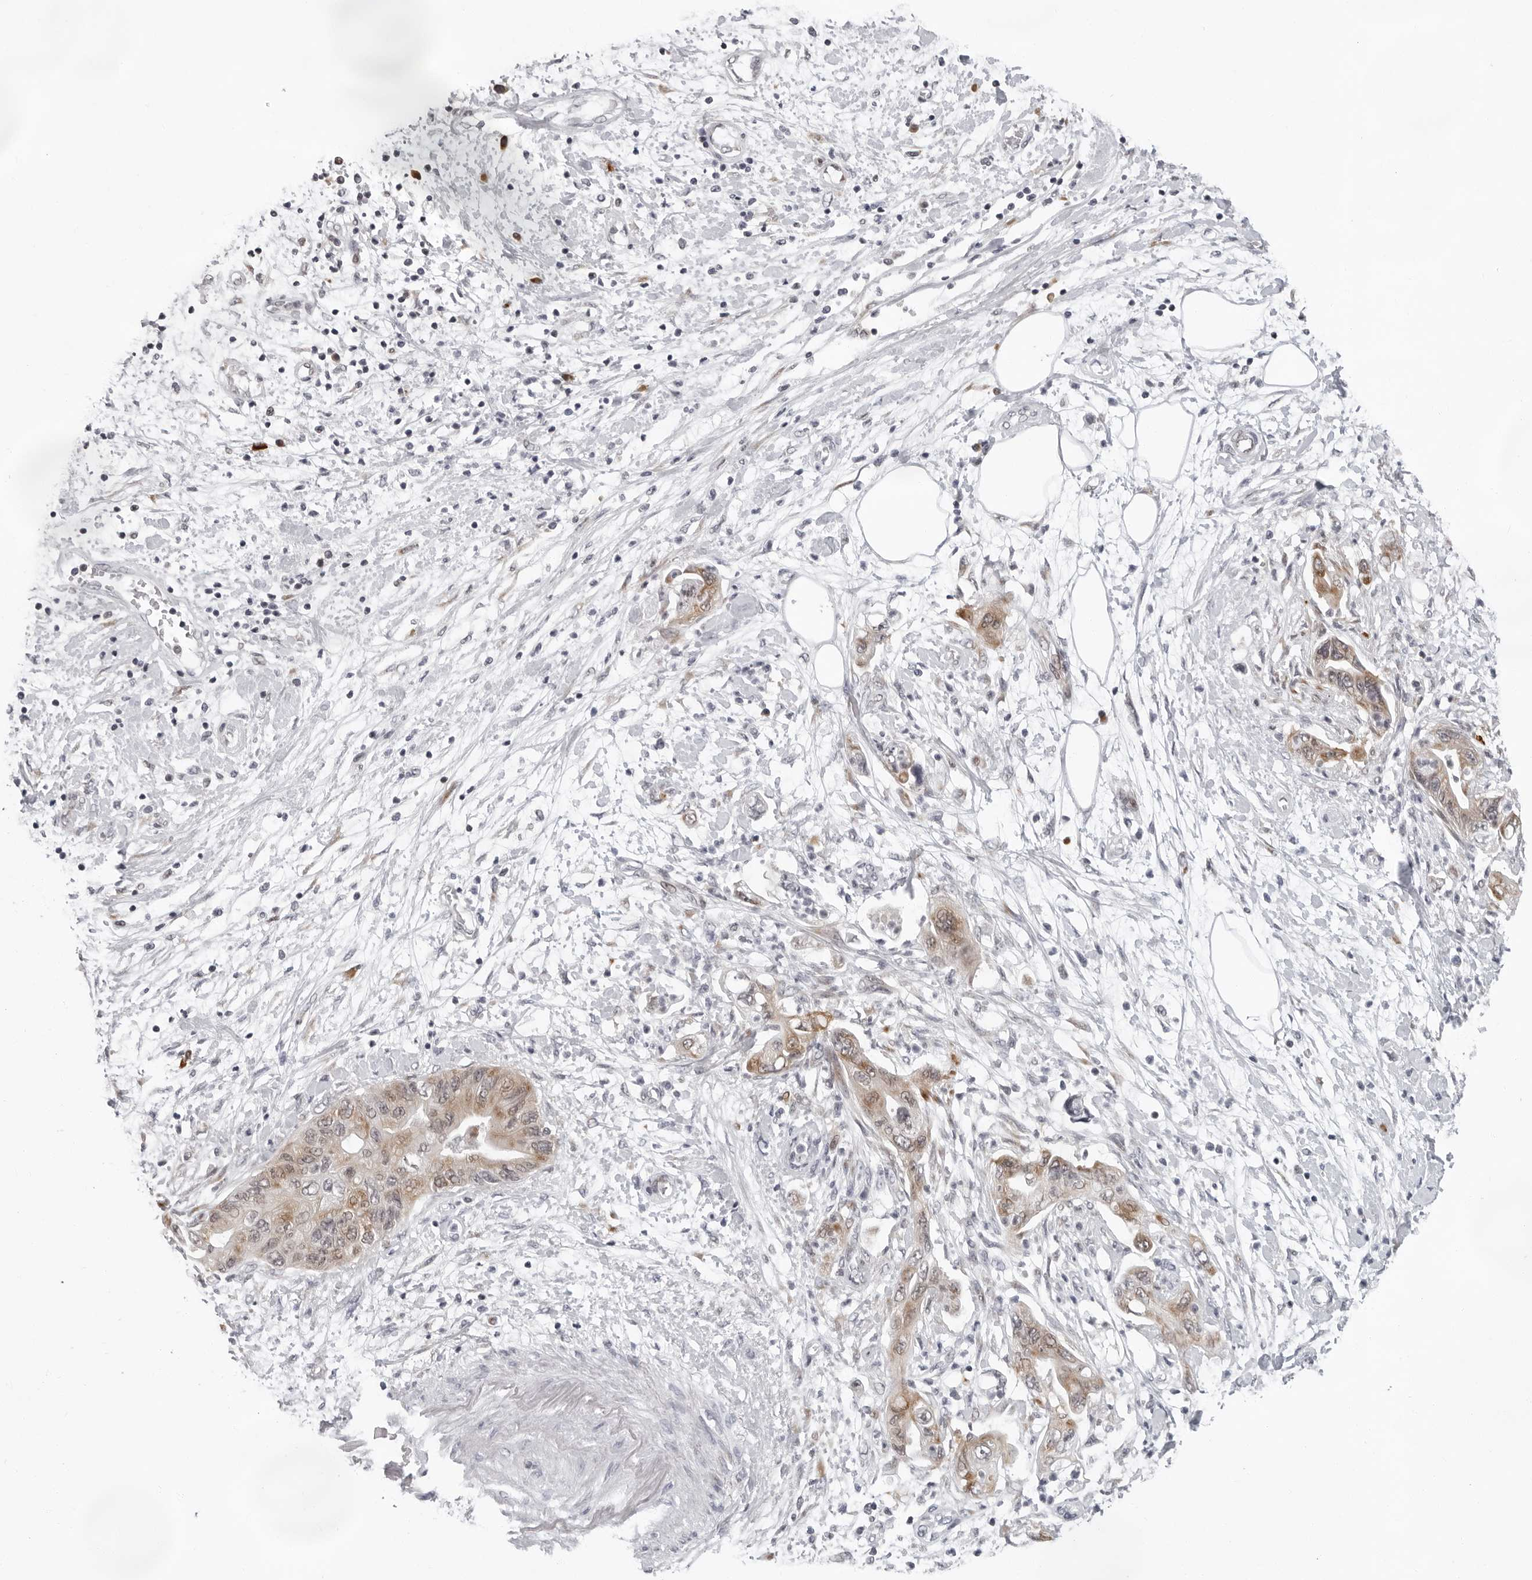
{"staining": {"intensity": "moderate", "quantity": ">75%", "location": "cytoplasmic/membranous"}, "tissue": "pancreatic cancer", "cell_type": "Tumor cells", "image_type": "cancer", "snomed": [{"axis": "morphology", "description": "Adenocarcinoma, NOS"}, {"axis": "topography", "description": "Pancreas"}], "caption": "Tumor cells exhibit moderate cytoplasmic/membranous staining in approximately >75% of cells in pancreatic cancer. (brown staining indicates protein expression, while blue staining denotes nuclei).", "gene": "PIP4K2C", "patient": {"sex": "female", "age": 73}}